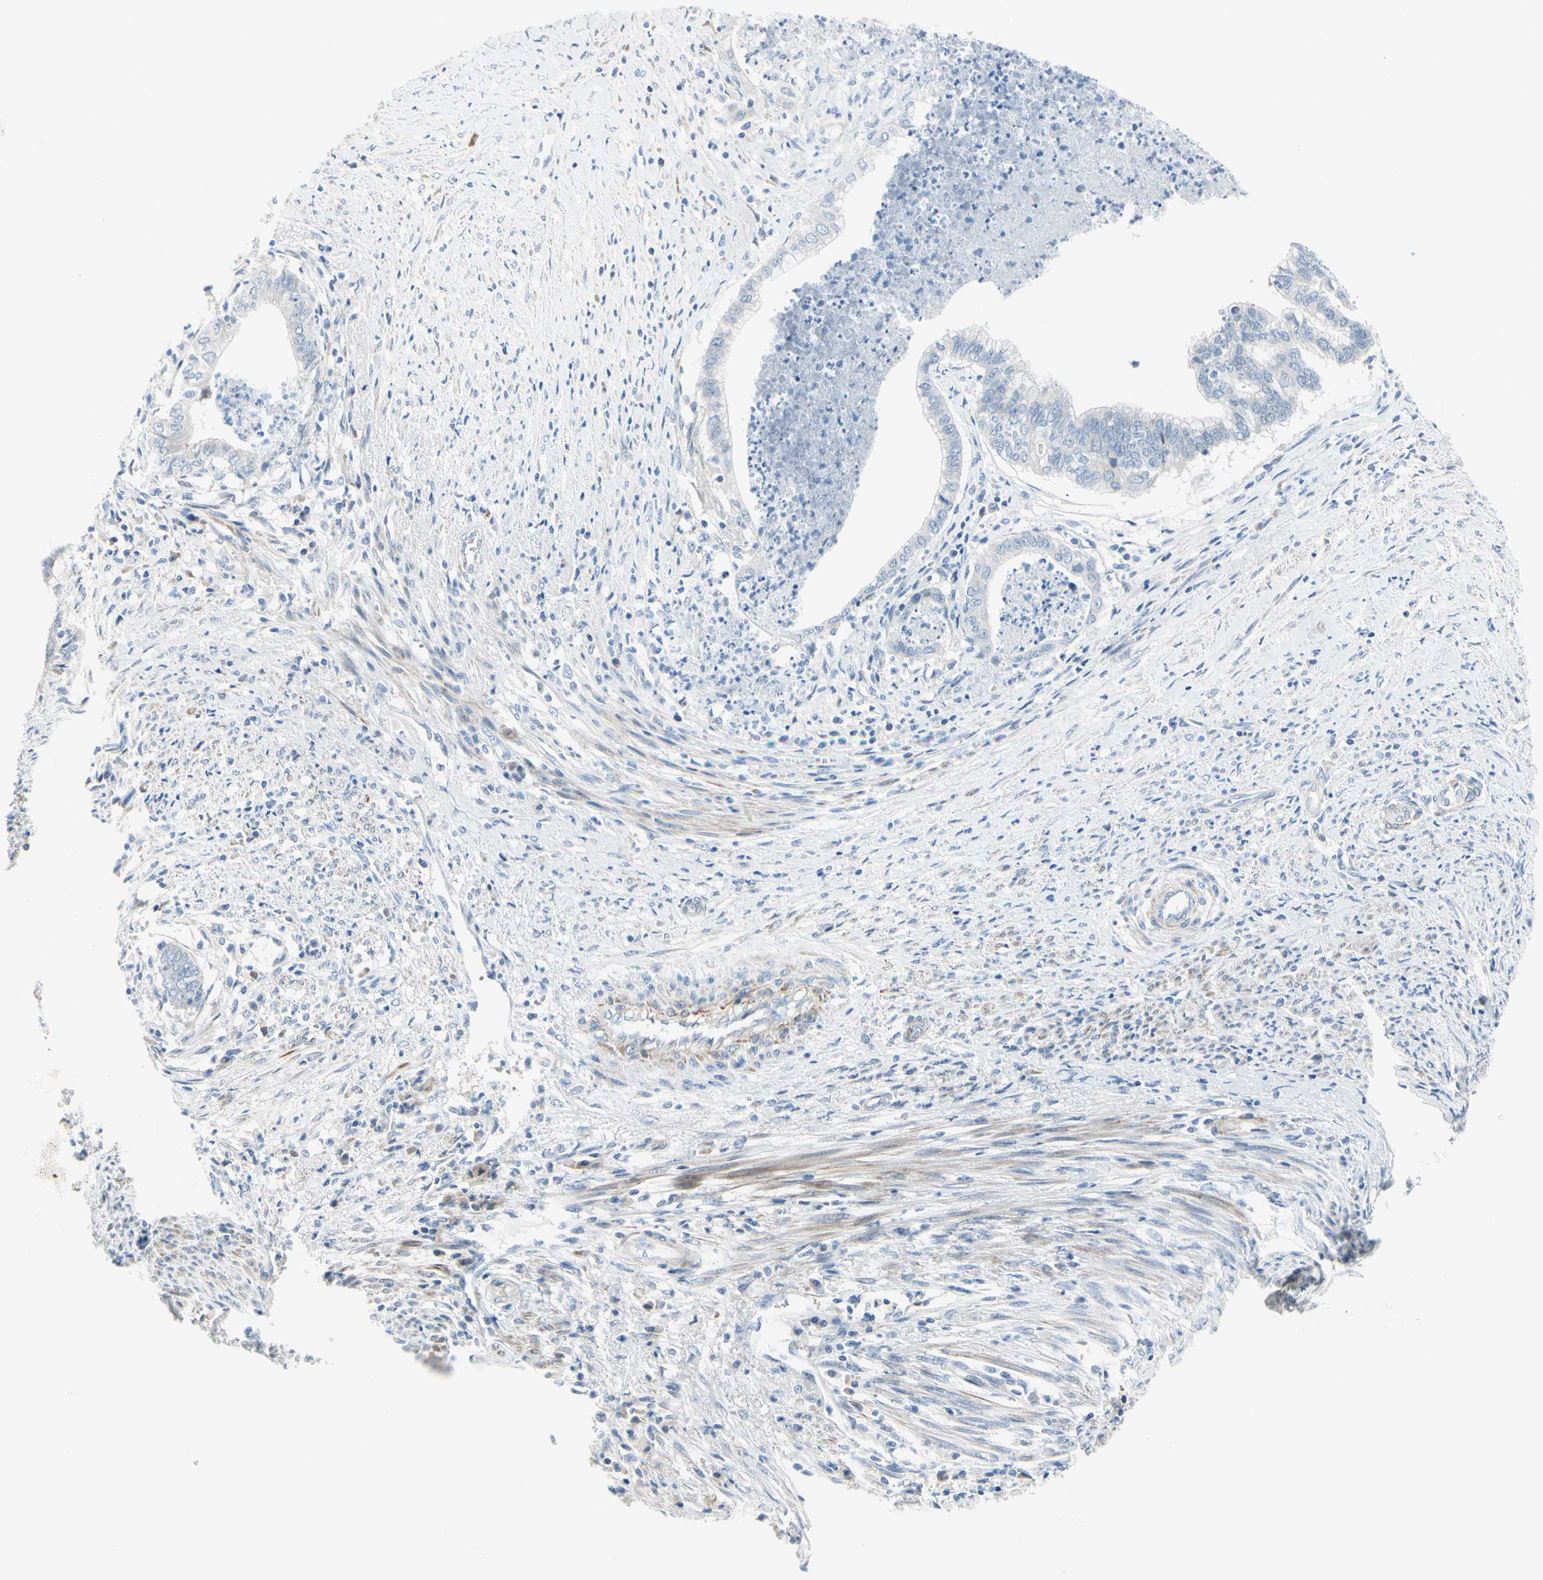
{"staining": {"intensity": "negative", "quantity": "none", "location": "none"}, "tissue": "endometrial cancer", "cell_type": "Tumor cells", "image_type": "cancer", "snomed": [{"axis": "morphology", "description": "Necrosis, NOS"}, {"axis": "morphology", "description": "Adenocarcinoma, NOS"}, {"axis": "topography", "description": "Endometrium"}], "caption": "This is a histopathology image of IHC staining of endometrial cancer (adenocarcinoma), which shows no expression in tumor cells.", "gene": "FCER2", "patient": {"sex": "female", "age": 79}}